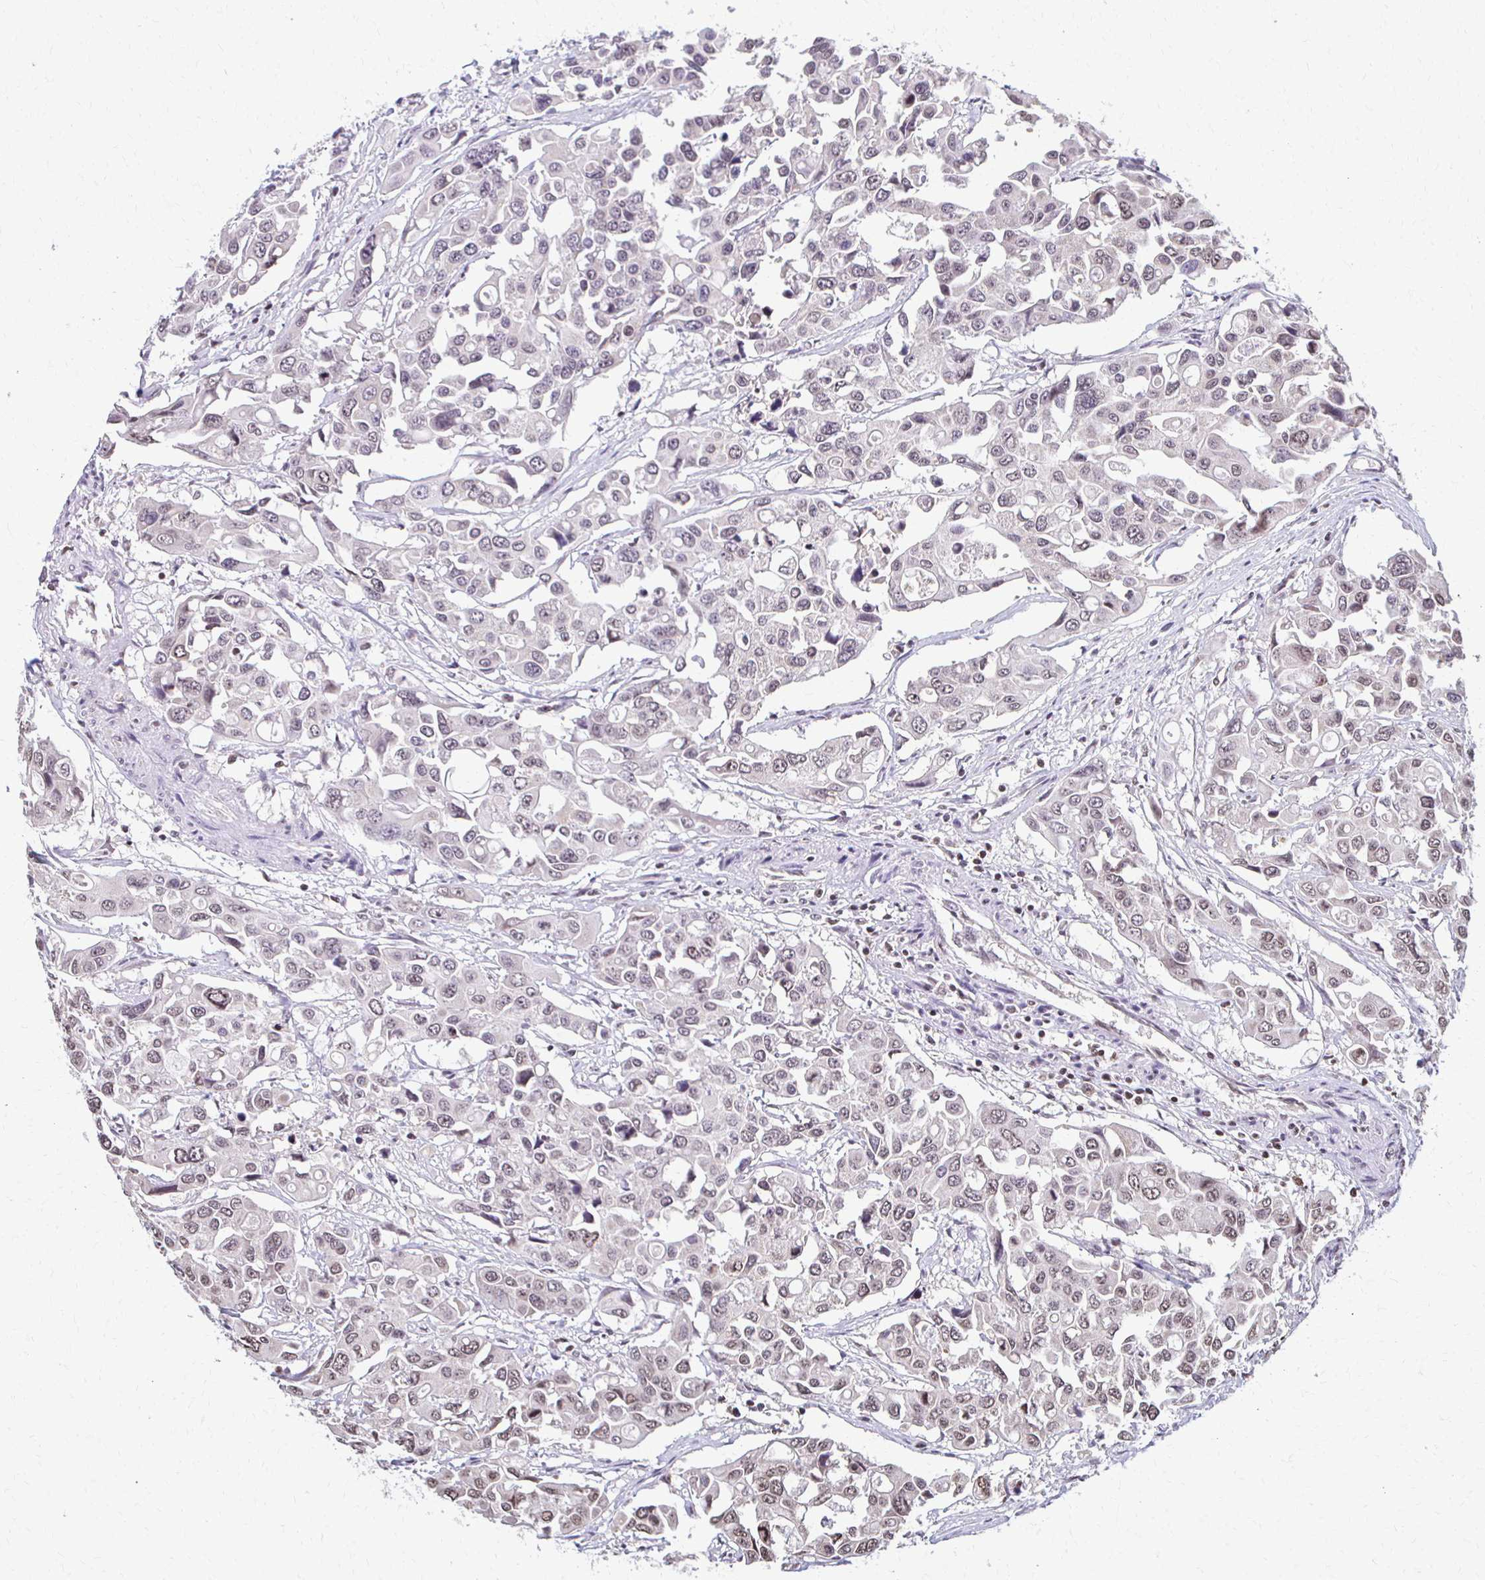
{"staining": {"intensity": "weak", "quantity": "<25%", "location": "nuclear"}, "tissue": "colorectal cancer", "cell_type": "Tumor cells", "image_type": "cancer", "snomed": [{"axis": "morphology", "description": "Adenocarcinoma, NOS"}, {"axis": "topography", "description": "Colon"}], "caption": "An IHC histopathology image of colorectal adenocarcinoma is shown. There is no staining in tumor cells of colorectal adenocarcinoma.", "gene": "HOXA9", "patient": {"sex": "male", "age": 77}}